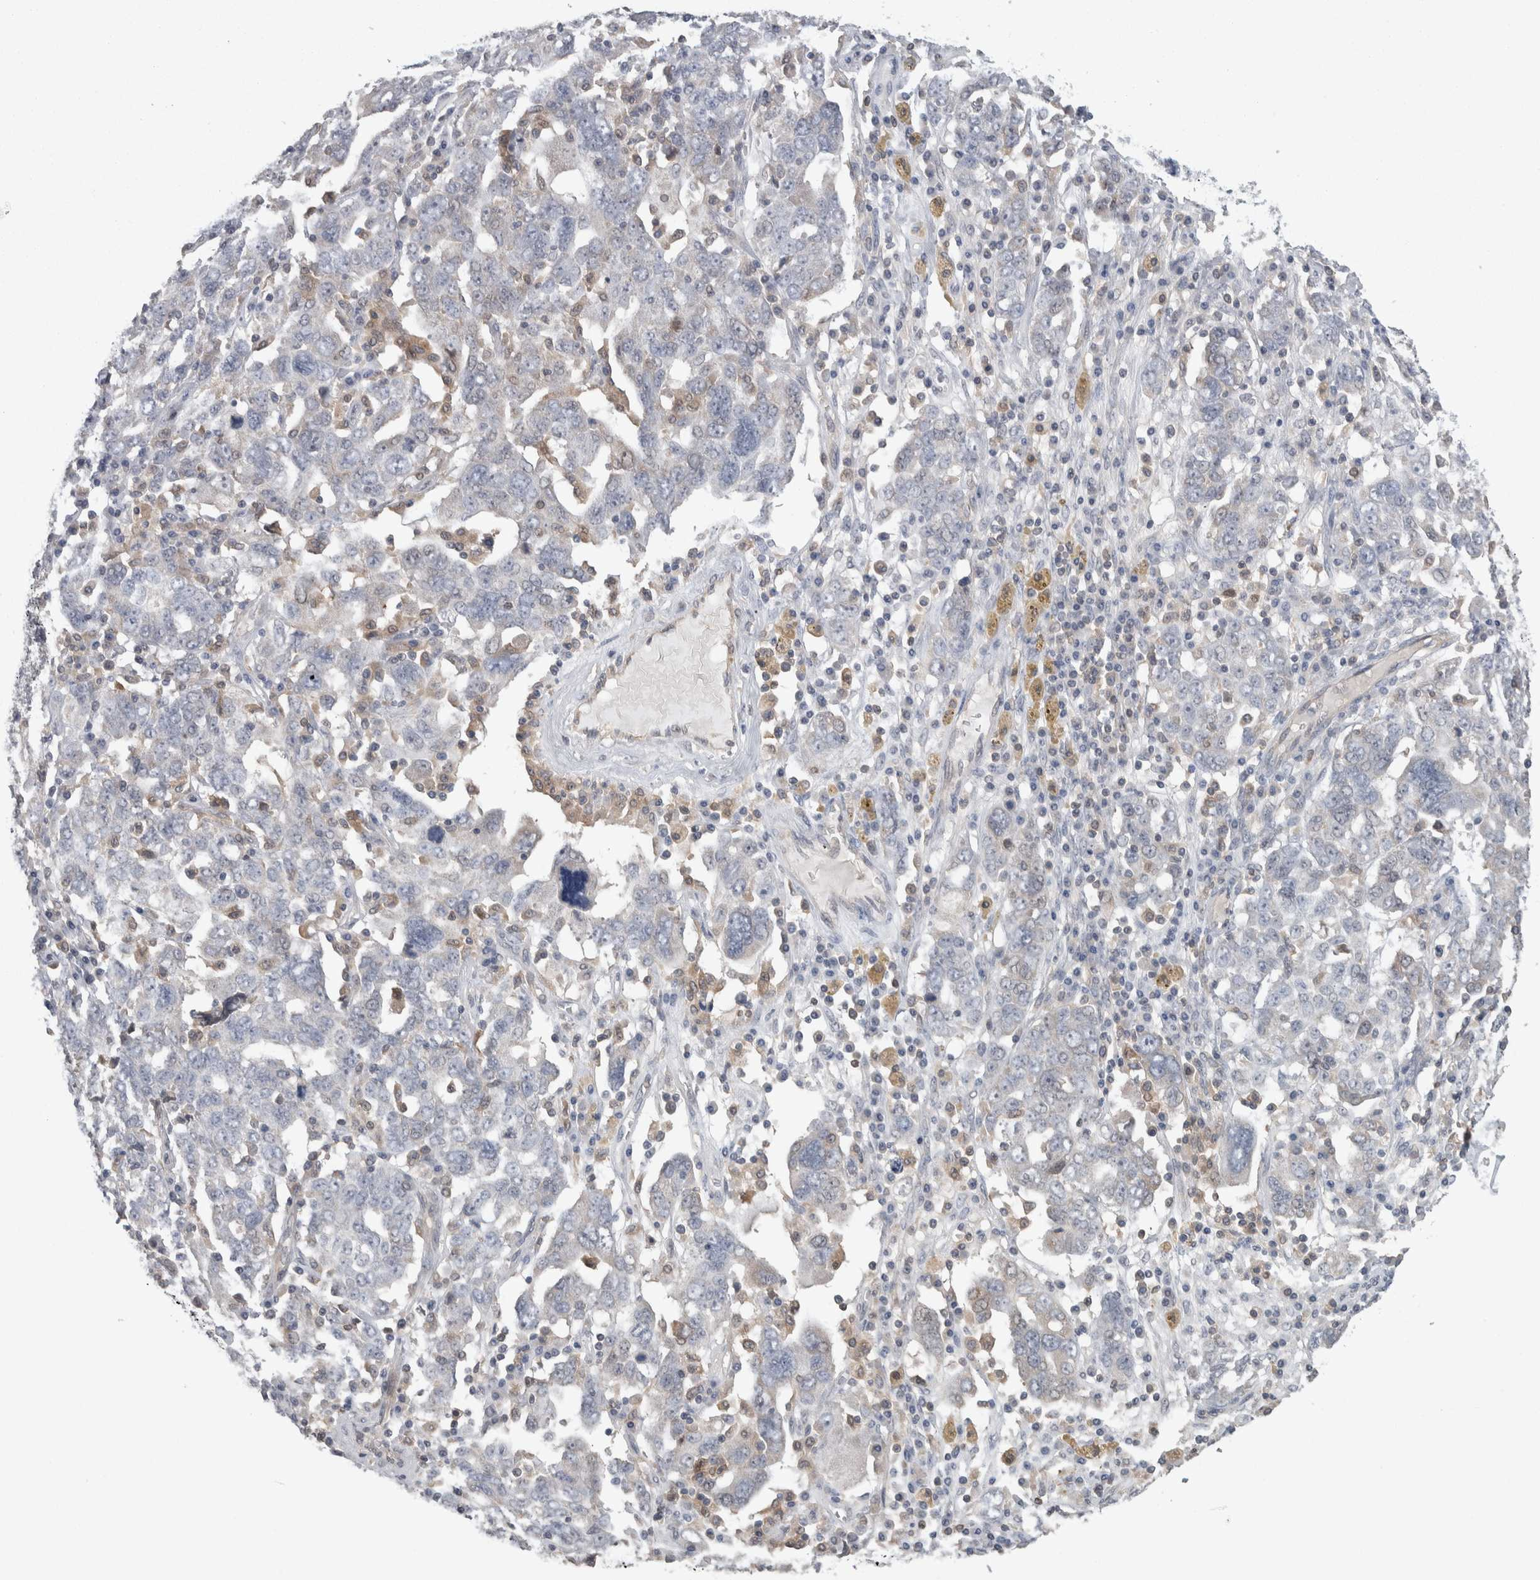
{"staining": {"intensity": "negative", "quantity": "none", "location": "none"}, "tissue": "ovarian cancer", "cell_type": "Tumor cells", "image_type": "cancer", "snomed": [{"axis": "morphology", "description": "Carcinoma, endometroid"}, {"axis": "topography", "description": "Ovary"}], "caption": "Tumor cells are negative for protein expression in human ovarian endometroid carcinoma. Nuclei are stained in blue.", "gene": "HTATIP2", "patient": {"sex": "female", "age": 62}}